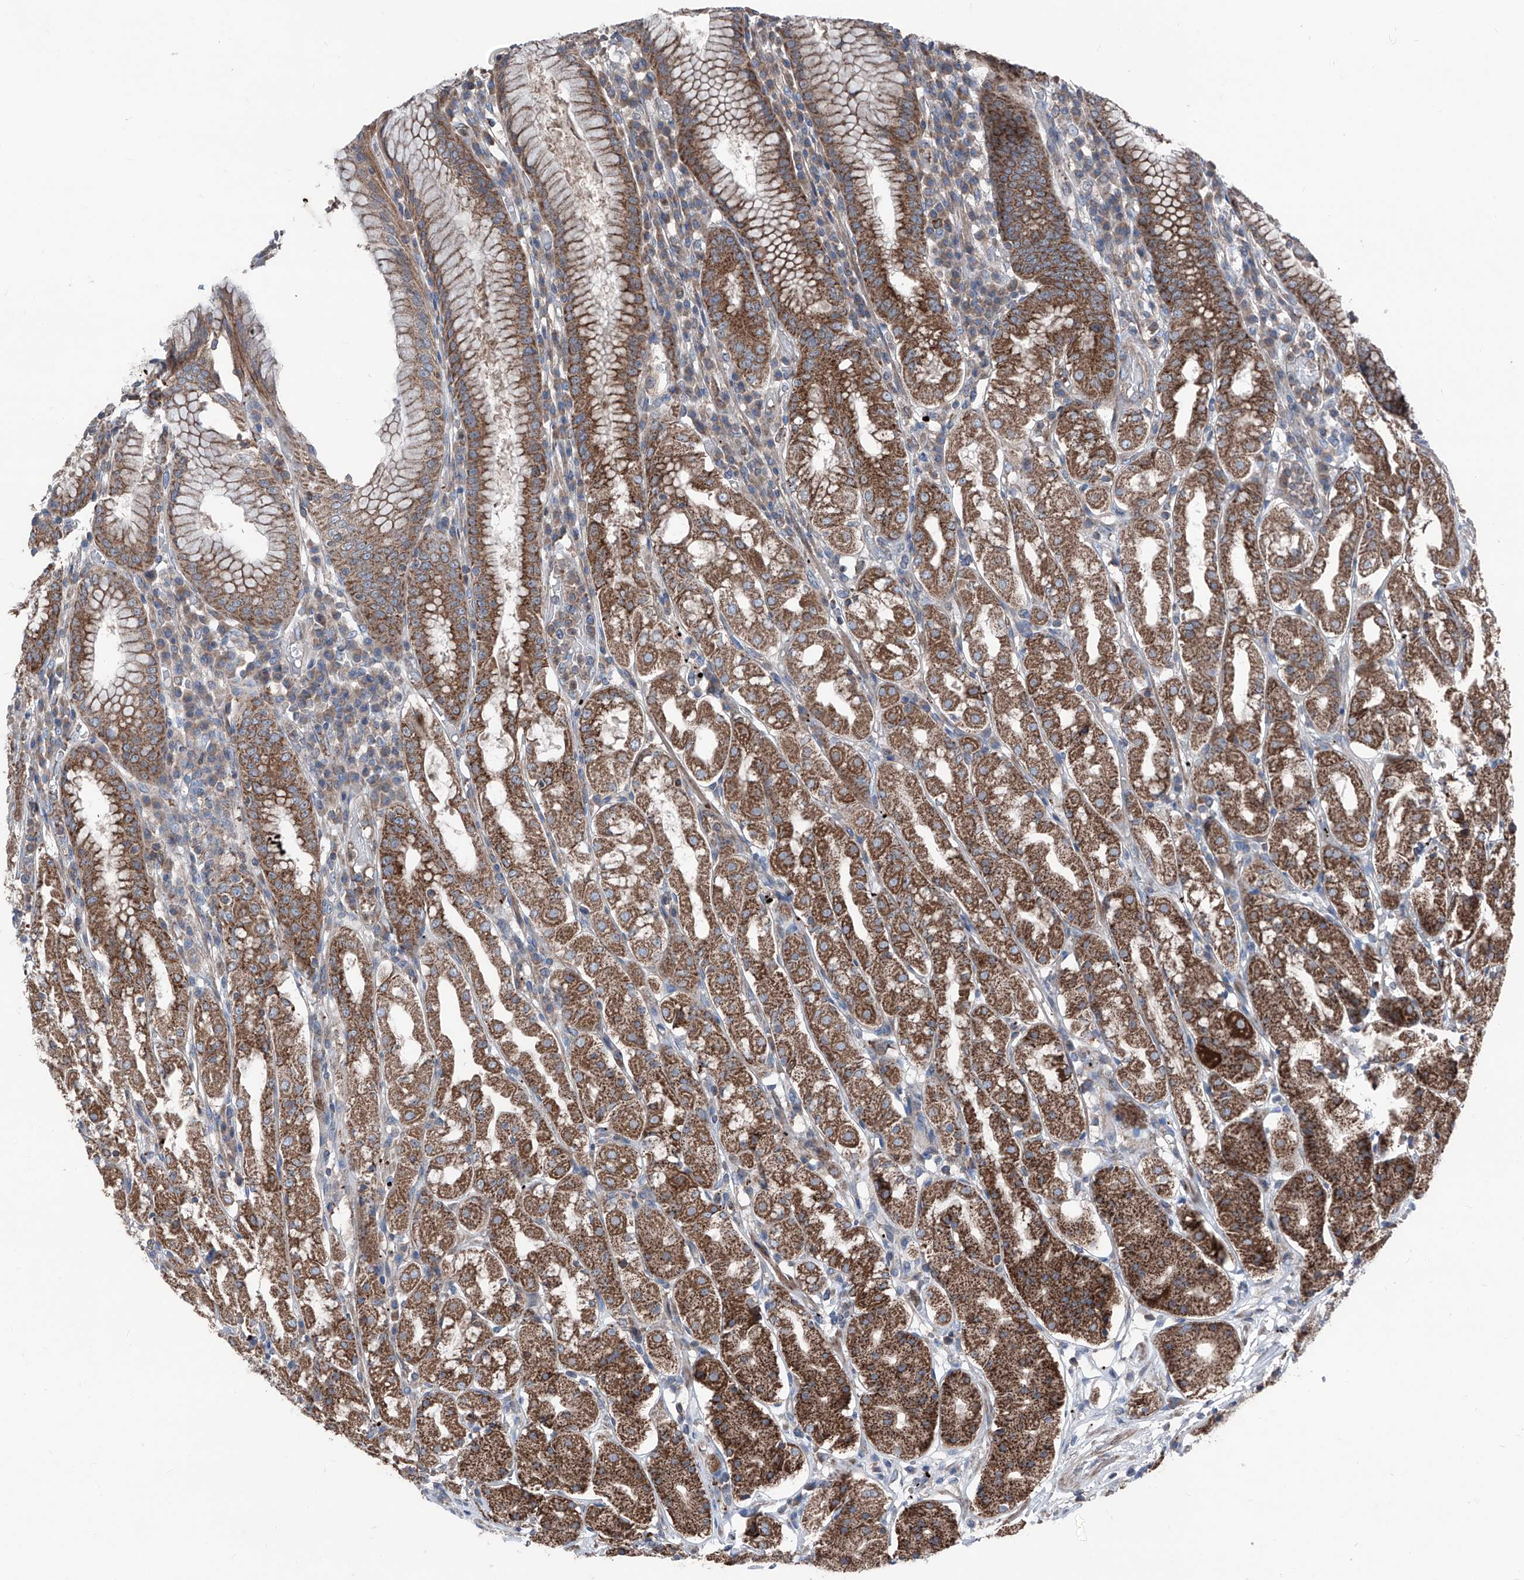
{"staining": {"intensity": "strong", "quantity": ">75%", "location": "cytoplasmic/membranous"}, "tissue": "stomach", "cell_type": "Glandular cells", "image_type": "normal", "snomed": [{"axis": "morphology", "description": "Normal tissue, NOS"}, {"axis": "topography", "description": "Stomach"}, {"axis": "topography", "description": "Stomach, lower"}], "caption": "A histopathology image of human stomach stained for a protein displays strong cytoplasmic/membranous brown staining in glandular cells.", "gene": "GPAT3", "patient": {"sex": "female", "age": 56}}